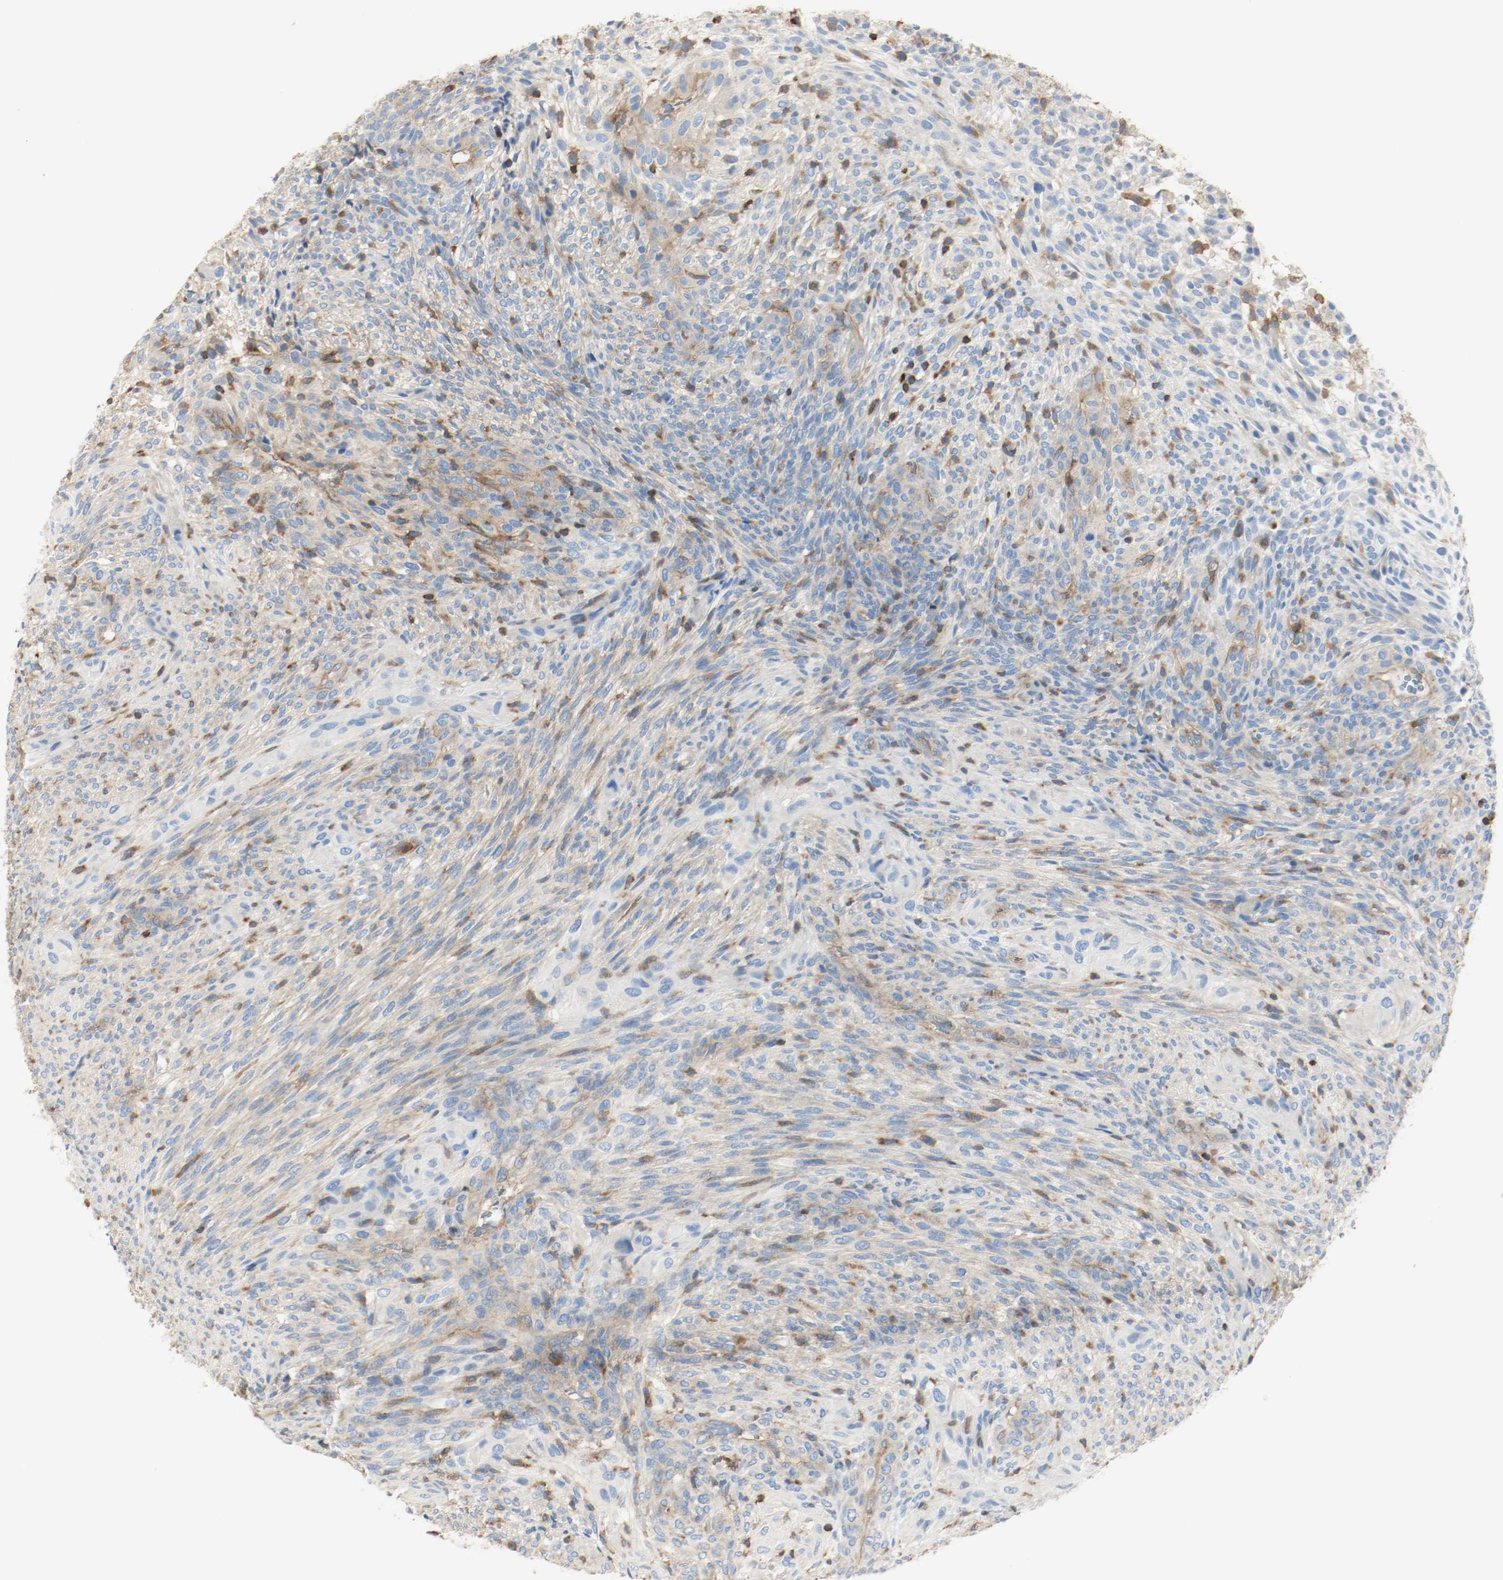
{"staining": {"intensity": "weak", "quantity": ">75%", "location": "cytoplasmic/membranous"}, "tissue": "glioma", "cell_type": "Tumor cells", "image_type": "cancer", "snomed": [{"axis": "morphology", "description": "Glioma, malignant, High grade"}, {"axis": "topography", "description": "Cerebral cortex"}], "caption": "This is an image of immunohistochemistry staining of malignant high-grade glioma, which shows weak expression in the cytoplasmic/membranous of tumor cells.", "gene": "ARPC1B", "patient": {"sex": "female", "age": 55}}